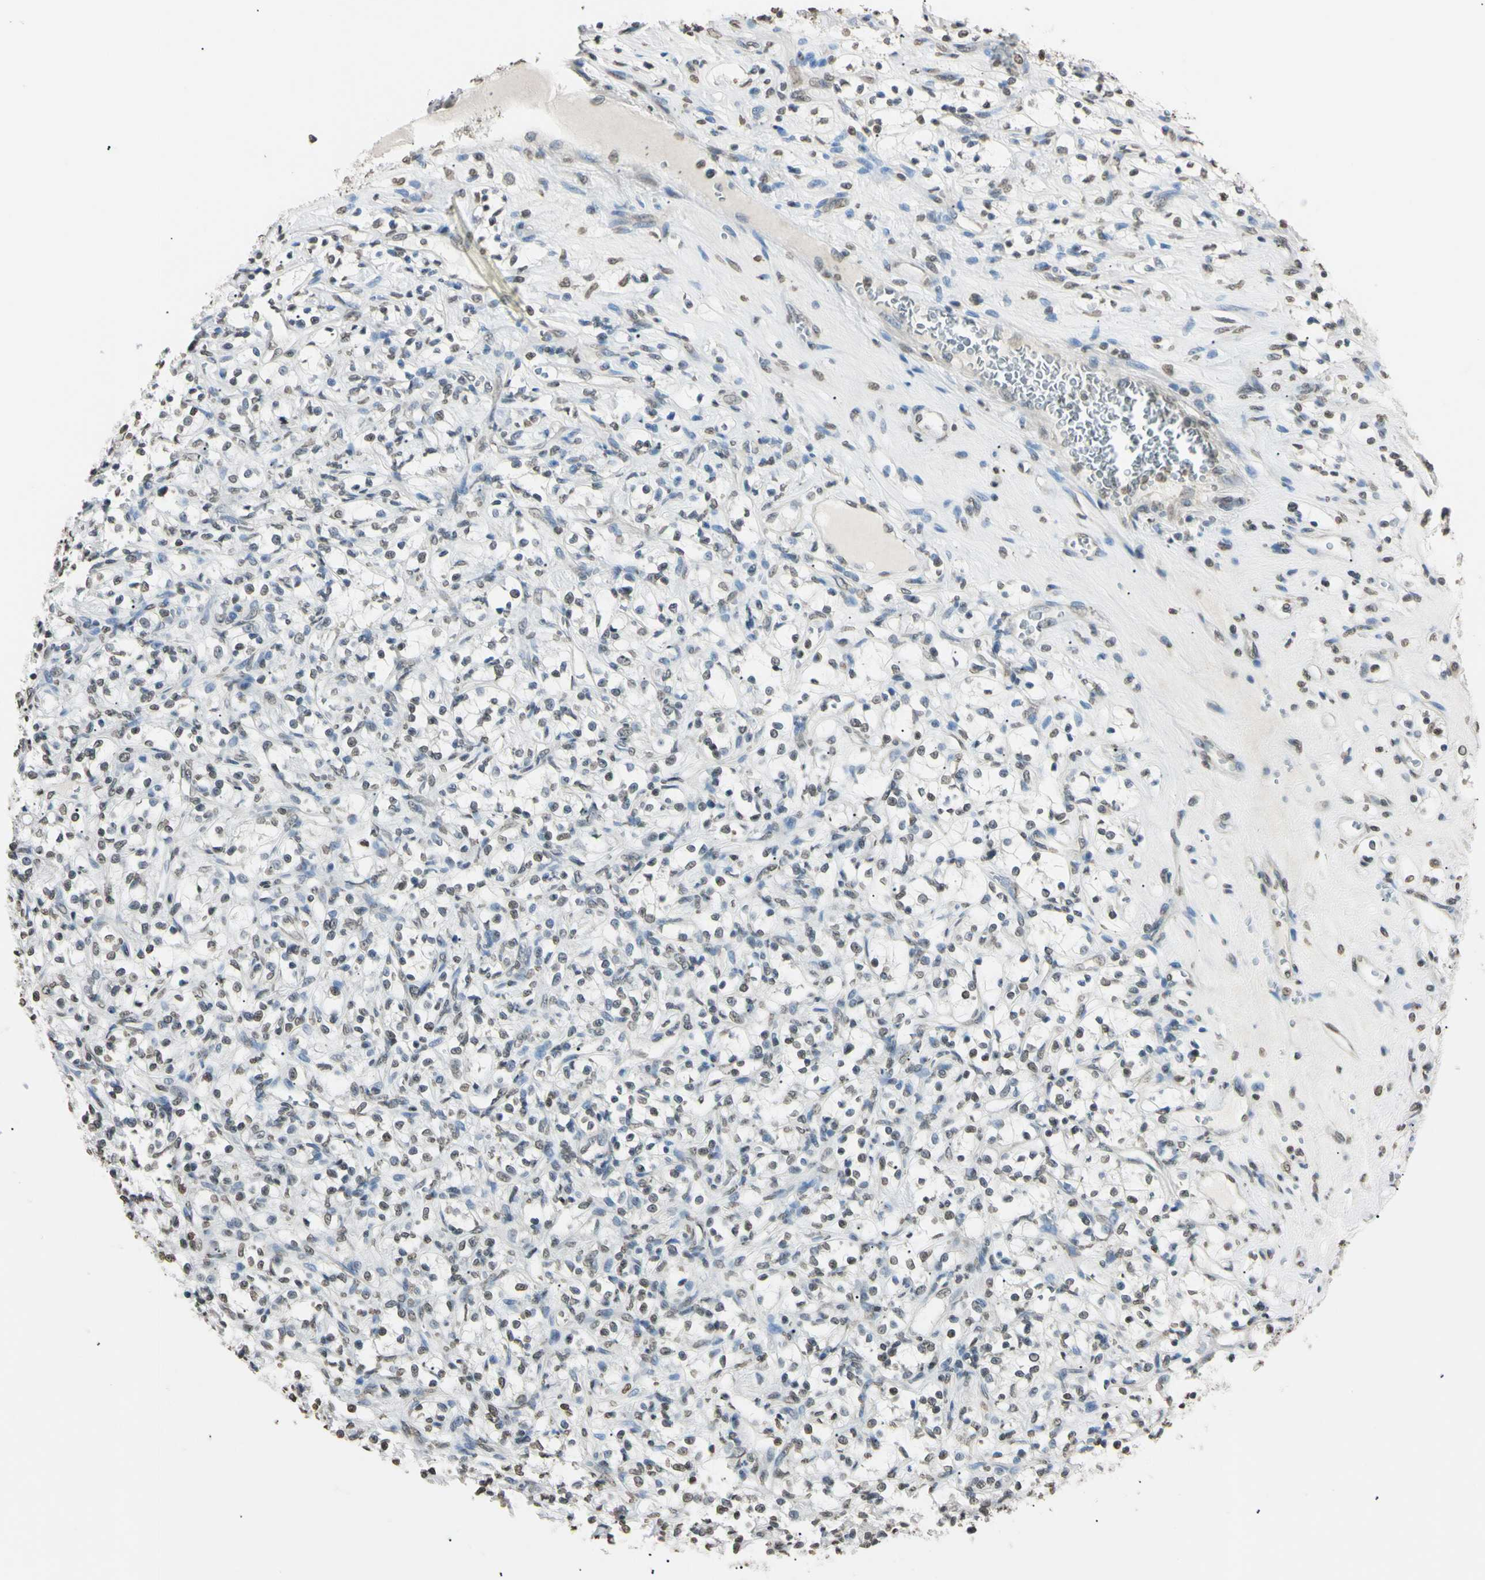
{"staining": {"intensity": "weak", "quantity": "25%-75%", "location": "nuclear"}, "tissue": "renal cancer", "cell_type": "Tumor cells", "image_type": "cancer", "snomed": [{"axis": "morphology", "description": "Adenocarcinoma, NOS"}, {"axis": "topography", "description": "Kidney"}], "caption": "Immunohistochemistry of human adenocarcinoma (renal) demonstrates low levels of weak nuclear positivity in about 25%-75% of tumor cells. Immunohistochemistry stains the protein in brown and the nuclei are stained blue.", "gene": "CDC45", "patient": {"sex": "female", "age": 69}}